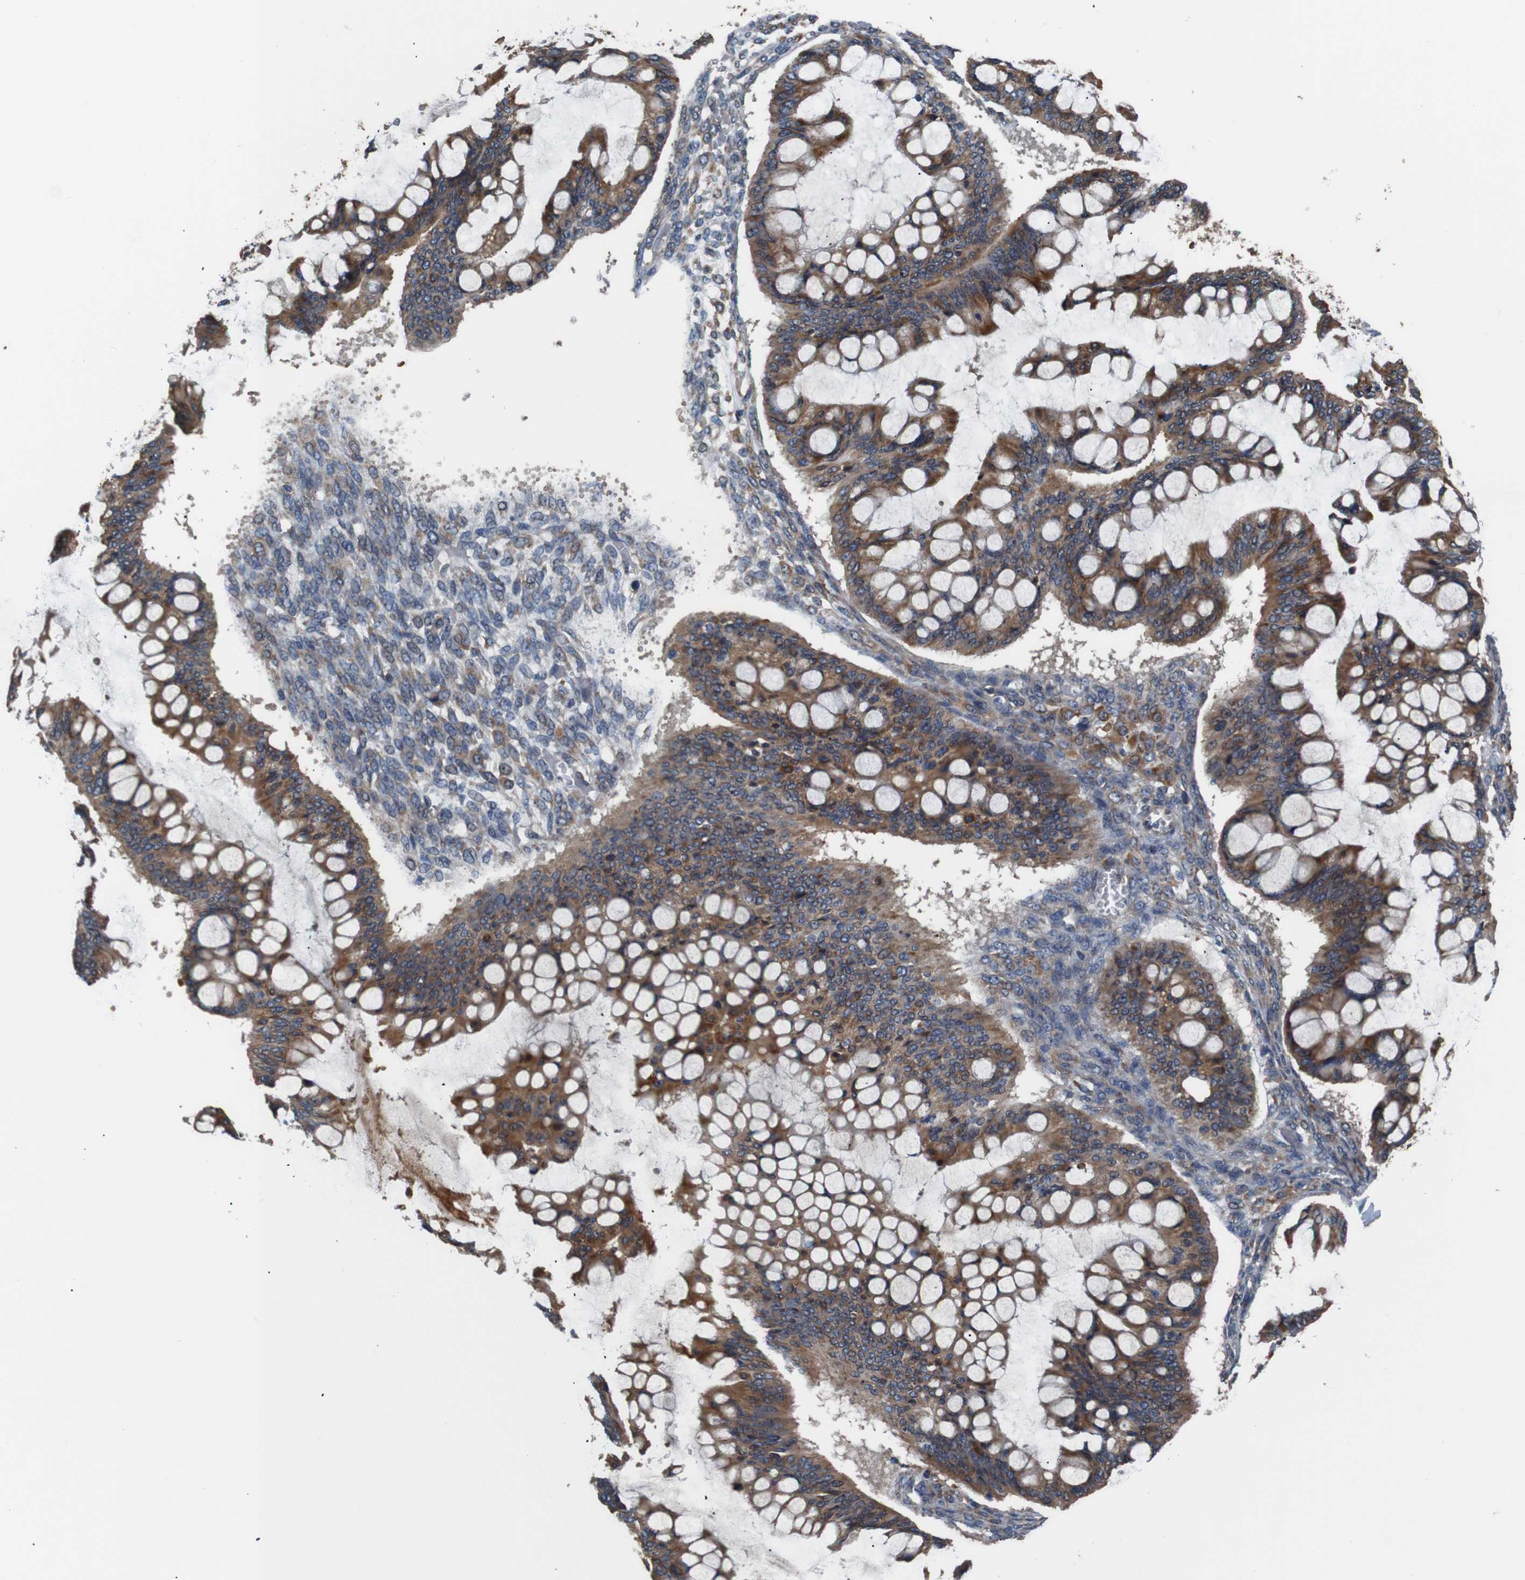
{"staining": {"intensity": "moderate", "quantity": ">75%", "location": "cytoplasmic/membranous"}, "tissue": "ovarian cancer", "cell_type": "Tumor cells", "image_type": "cancer", "snomed": [{"axis": "morphology", "description": "Cystadenocarcinoma, mucinous, NOS"}, {"axis": "topography", "description": "Ovary"}], "caption": "Immunohistochemical staining of ovarian mucinous cystadenocarcinoma displays medium levels of moderate cytoplasmic/membranous protein expression in about >75% of tumor cells.", "gene": "SIGMAR1", "patient": {"sex": "female", "age": 73}}